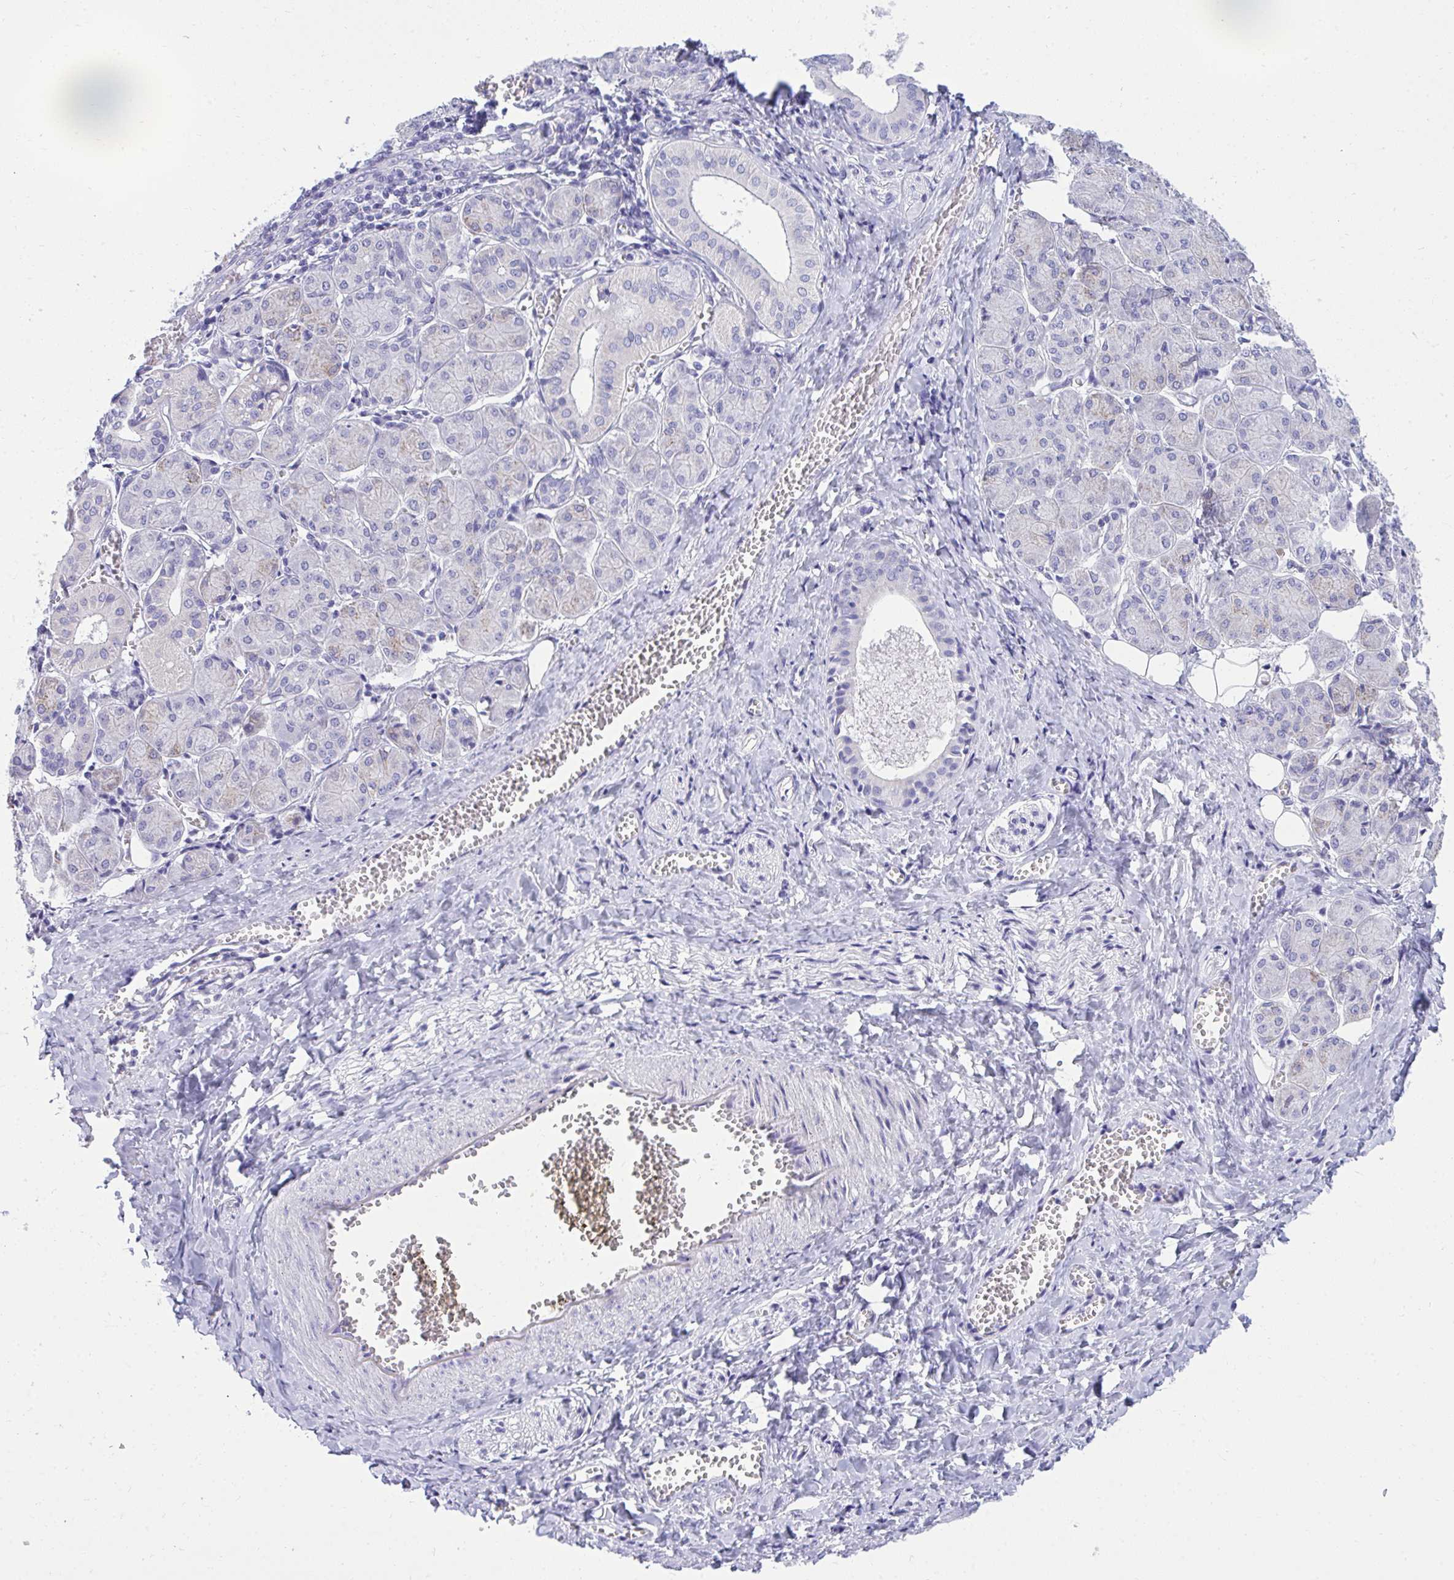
{"staining": {"intensity": "weak", "quantity": "<25%", "location": "cytoplasmic/membranous"}, "tissue": "salivary gland", "cell_type": "Glandular cells", "image_type": "normal", "snomed": [{"axis": "morphology", "description": "Normal tissue, NOS"}, {"axis": "morphology", "description": "Inflammation, NOS"}, {"axis": "topography", "description": "Lymph node"}, {"axis": "topography", "description": "Salivary gland"}], "caption": "Immunohistochemical staining of normal salivary gland displays no significant expression in glandular cells.", "gene": "AIG1", "patient": {"sex": "male", "age": 3}}